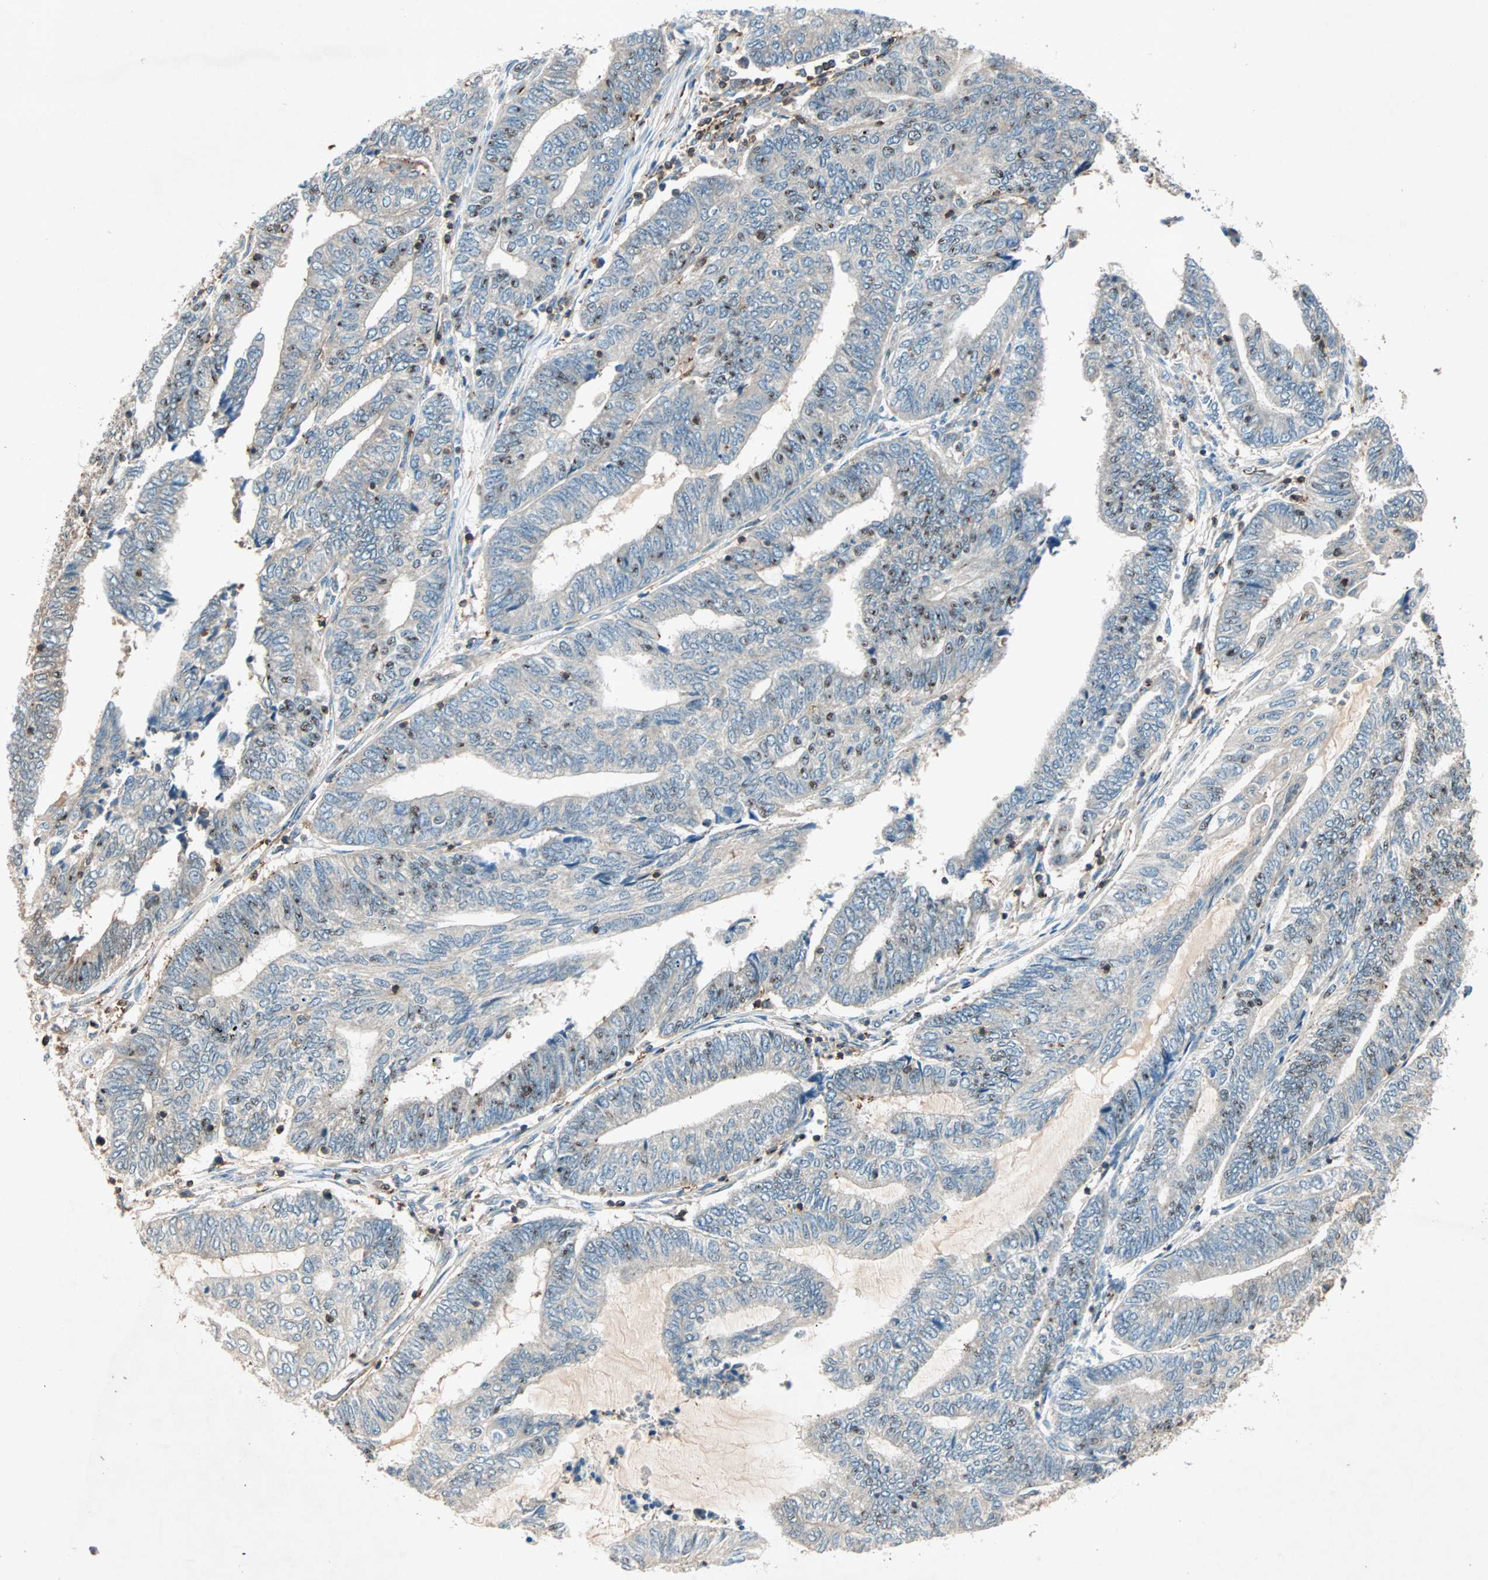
{"staining": {"intensity": "moderate", "quantity": ">75%", "location": "cytoplasmic/membranous"}, "tissue": "endometrial cancer", "cell_type": "Tumor cells", "image_type": "cancer", "snomed": [{"axis": "morphology", "description": "Adenocarcinoma, NOS"}, {"axis": "topography", "description": "Uterus"}, {"axis": "topography", "description": "Endometrium"}], "caption": "Brown immunohistochemical staining in endometrial adenocarcinoma demonstrates moderate cytoplasmic/membranous positivity in approximately >75% of tumor cells.", "gene": "TEC", "patient": {"sex": "female", "age": 70}}